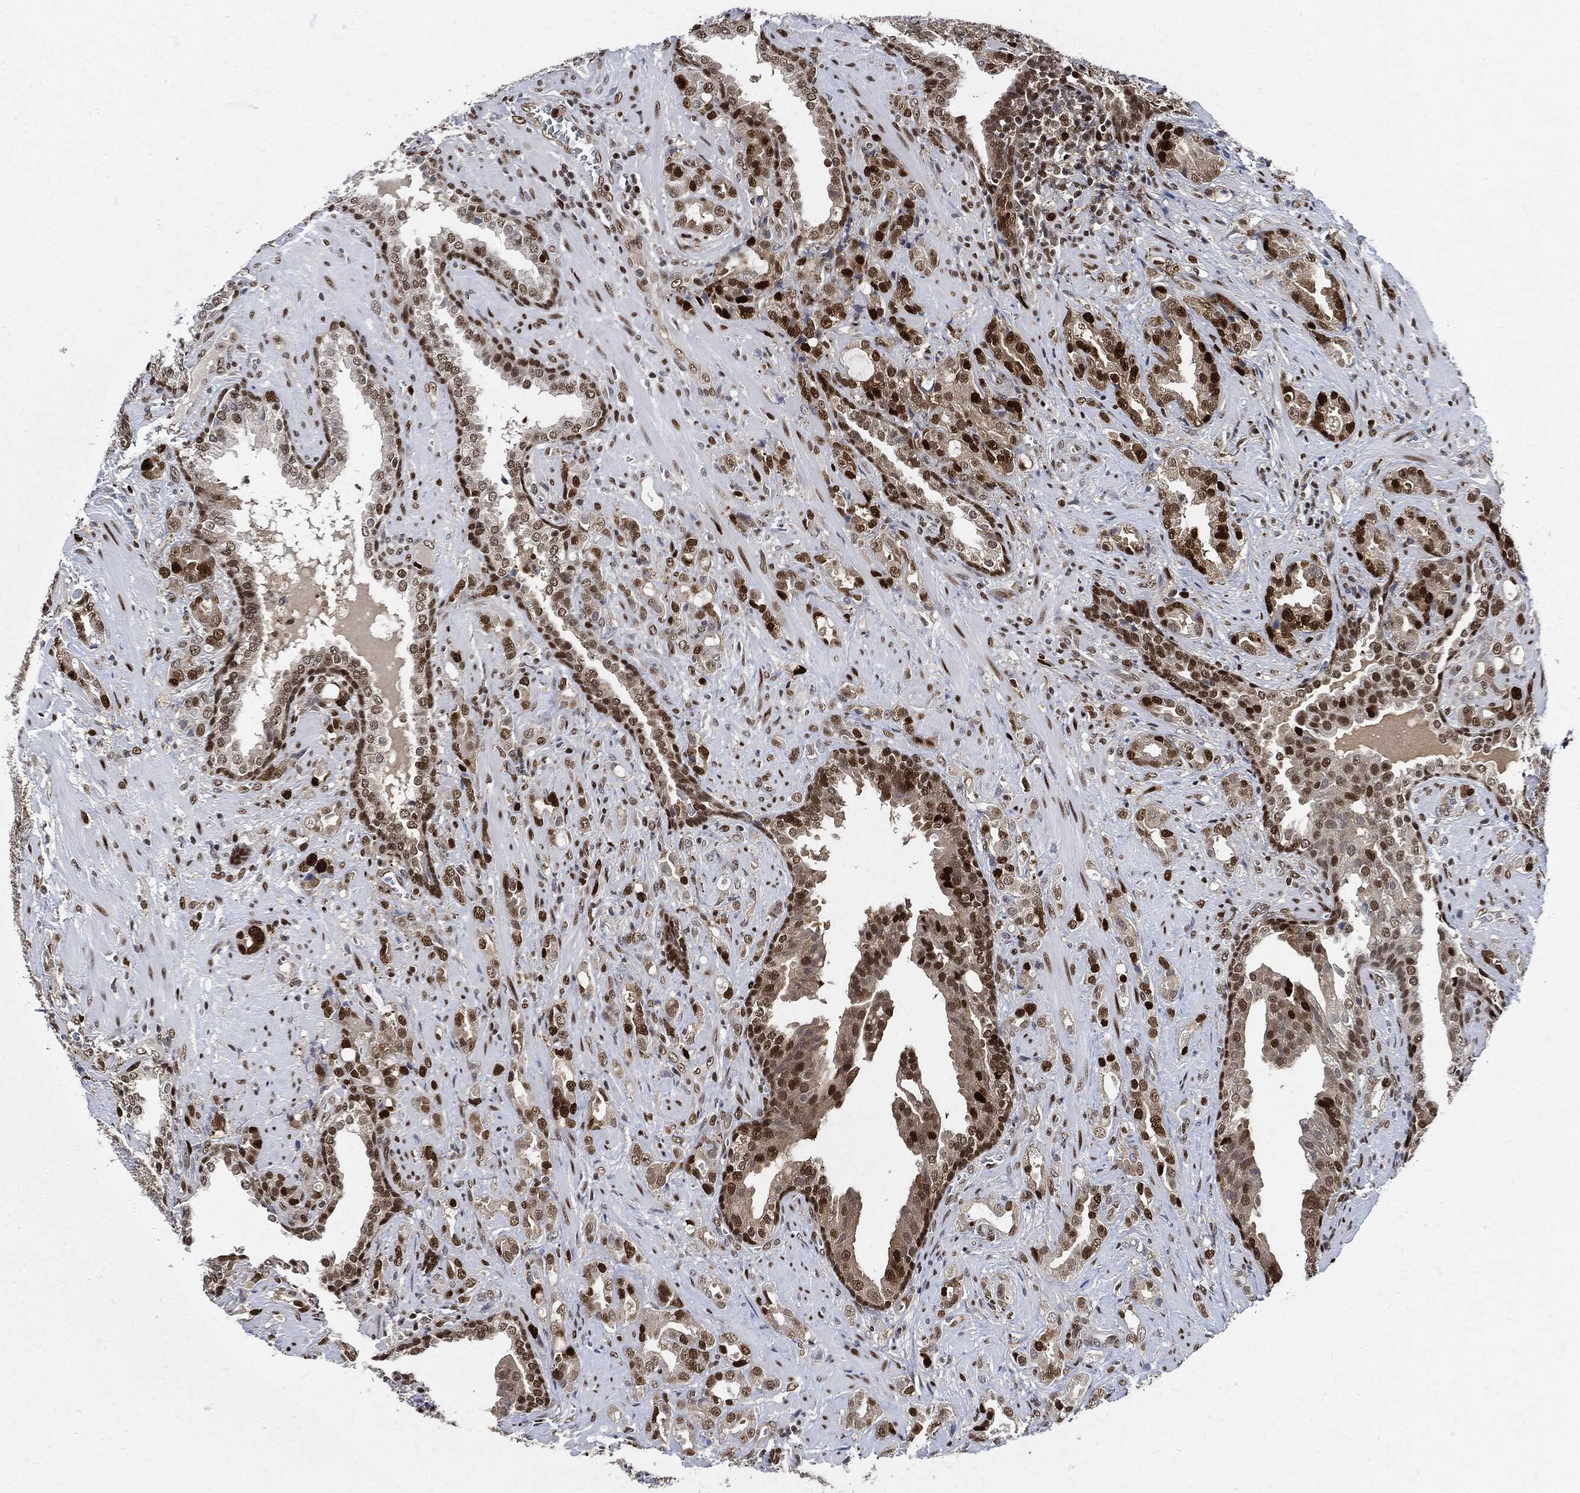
{"staining": {"intensity": "strong", "quantity": ">75%", "location": "nuclear"}, "tissue": "prostate cancer", "cell_type": "Tumor cells", "image_type": "cancer", "snomed": [{"axis": "morphology", "description": "Adenocarcinoma, NOS"}, {"axis": "topography", "description": "Prostate"}], "caption": "Immunohistochemical staining of human prostate cancer demonstrates high levels of strong nuclear positivity in approximately >75% of tumor cells.", "gene": "PCNA", "patient": {"sex": "male", "age": 57}}